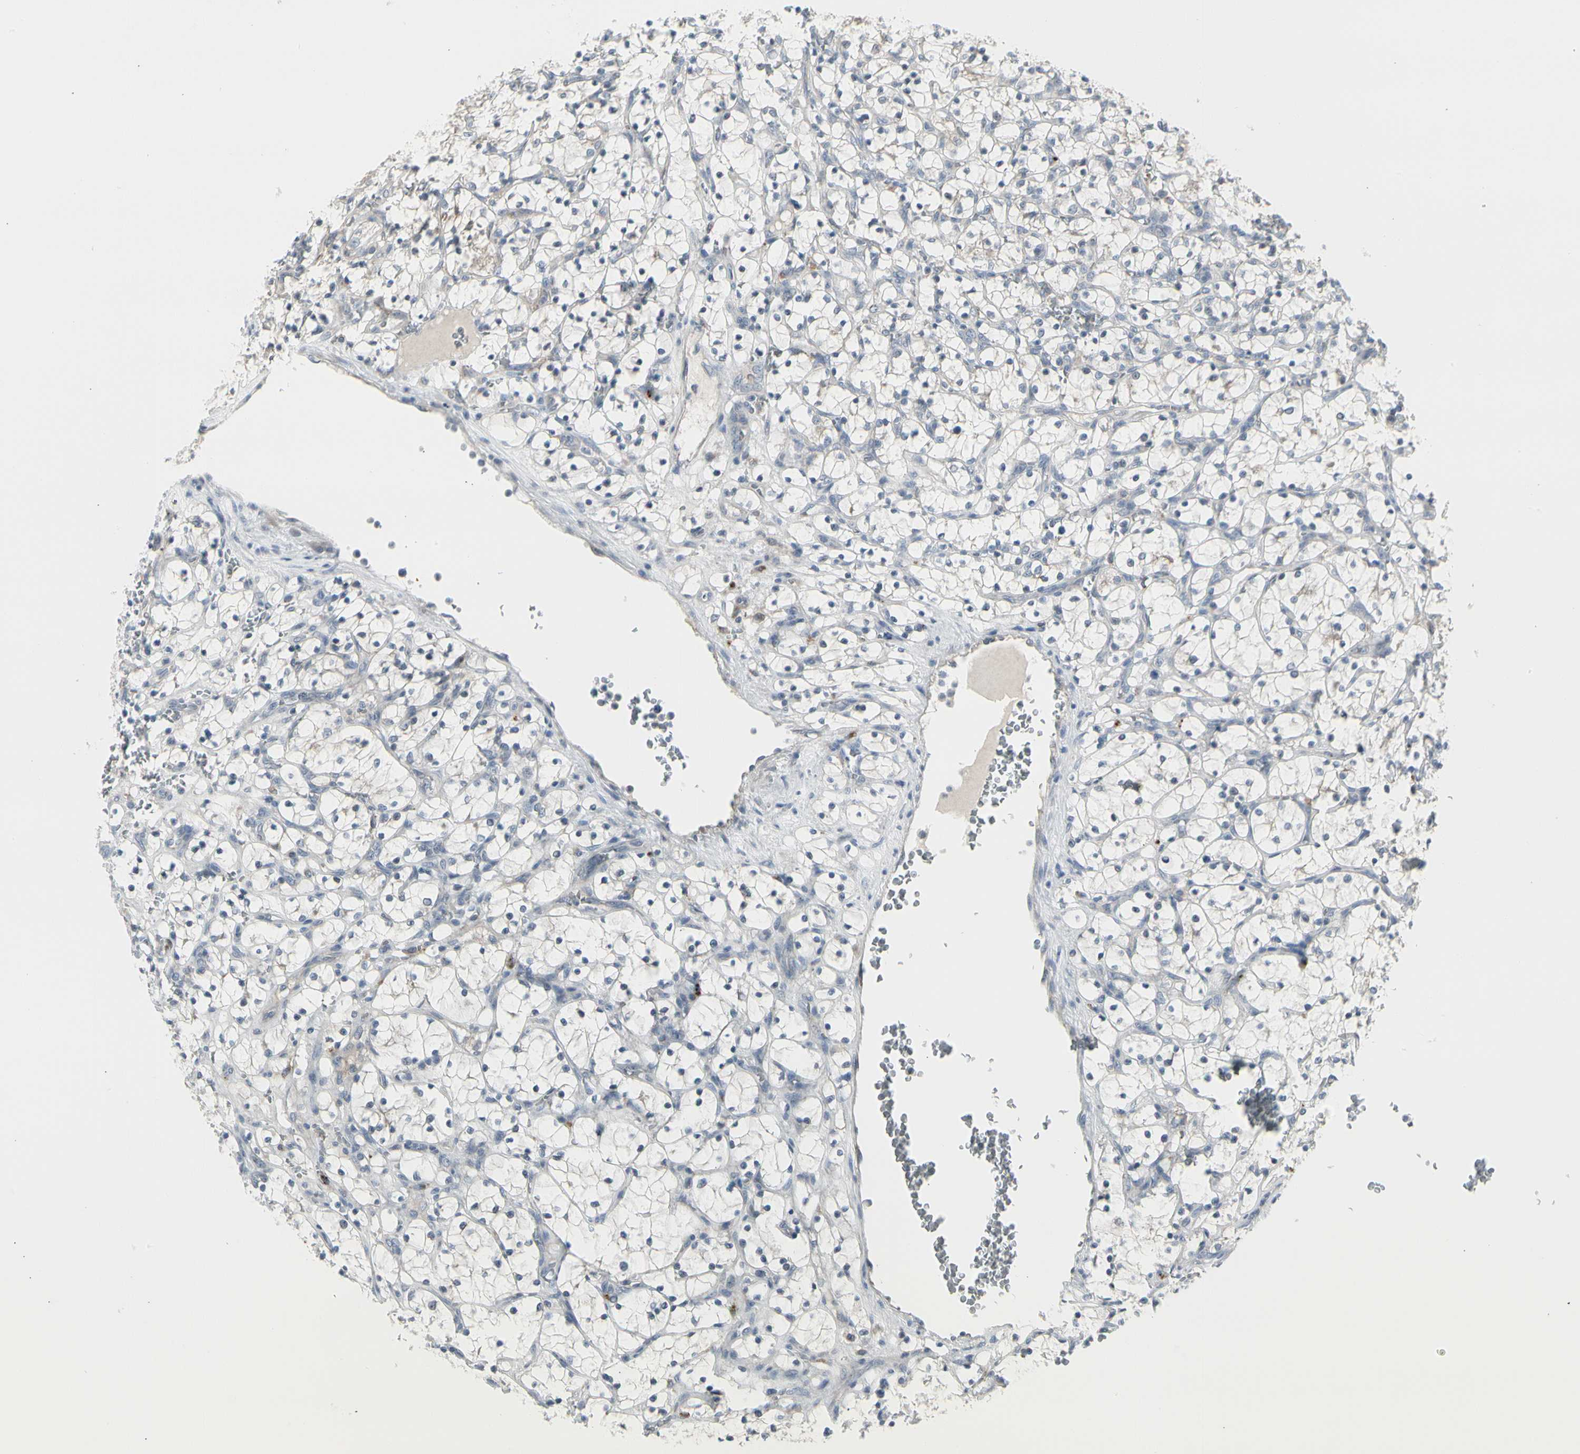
{"staining": {"intensity": "negative", "quantity": "none", "location": "none"}, "tissue": "renal cancer", "cell_type": "Tumor cells", "image_type": "cancer", "snomed": [{"axis": "morphology", "description": "Adenocarcinoma, NOS"}, {"axis": "topography", "description": "Kidney"}], "caption": "Renal cancer was stained to show a protein in brown. There is no significant expression in tumor cells.", "gene": "GRN", "patient": {"sex": "female", "age": 69}}